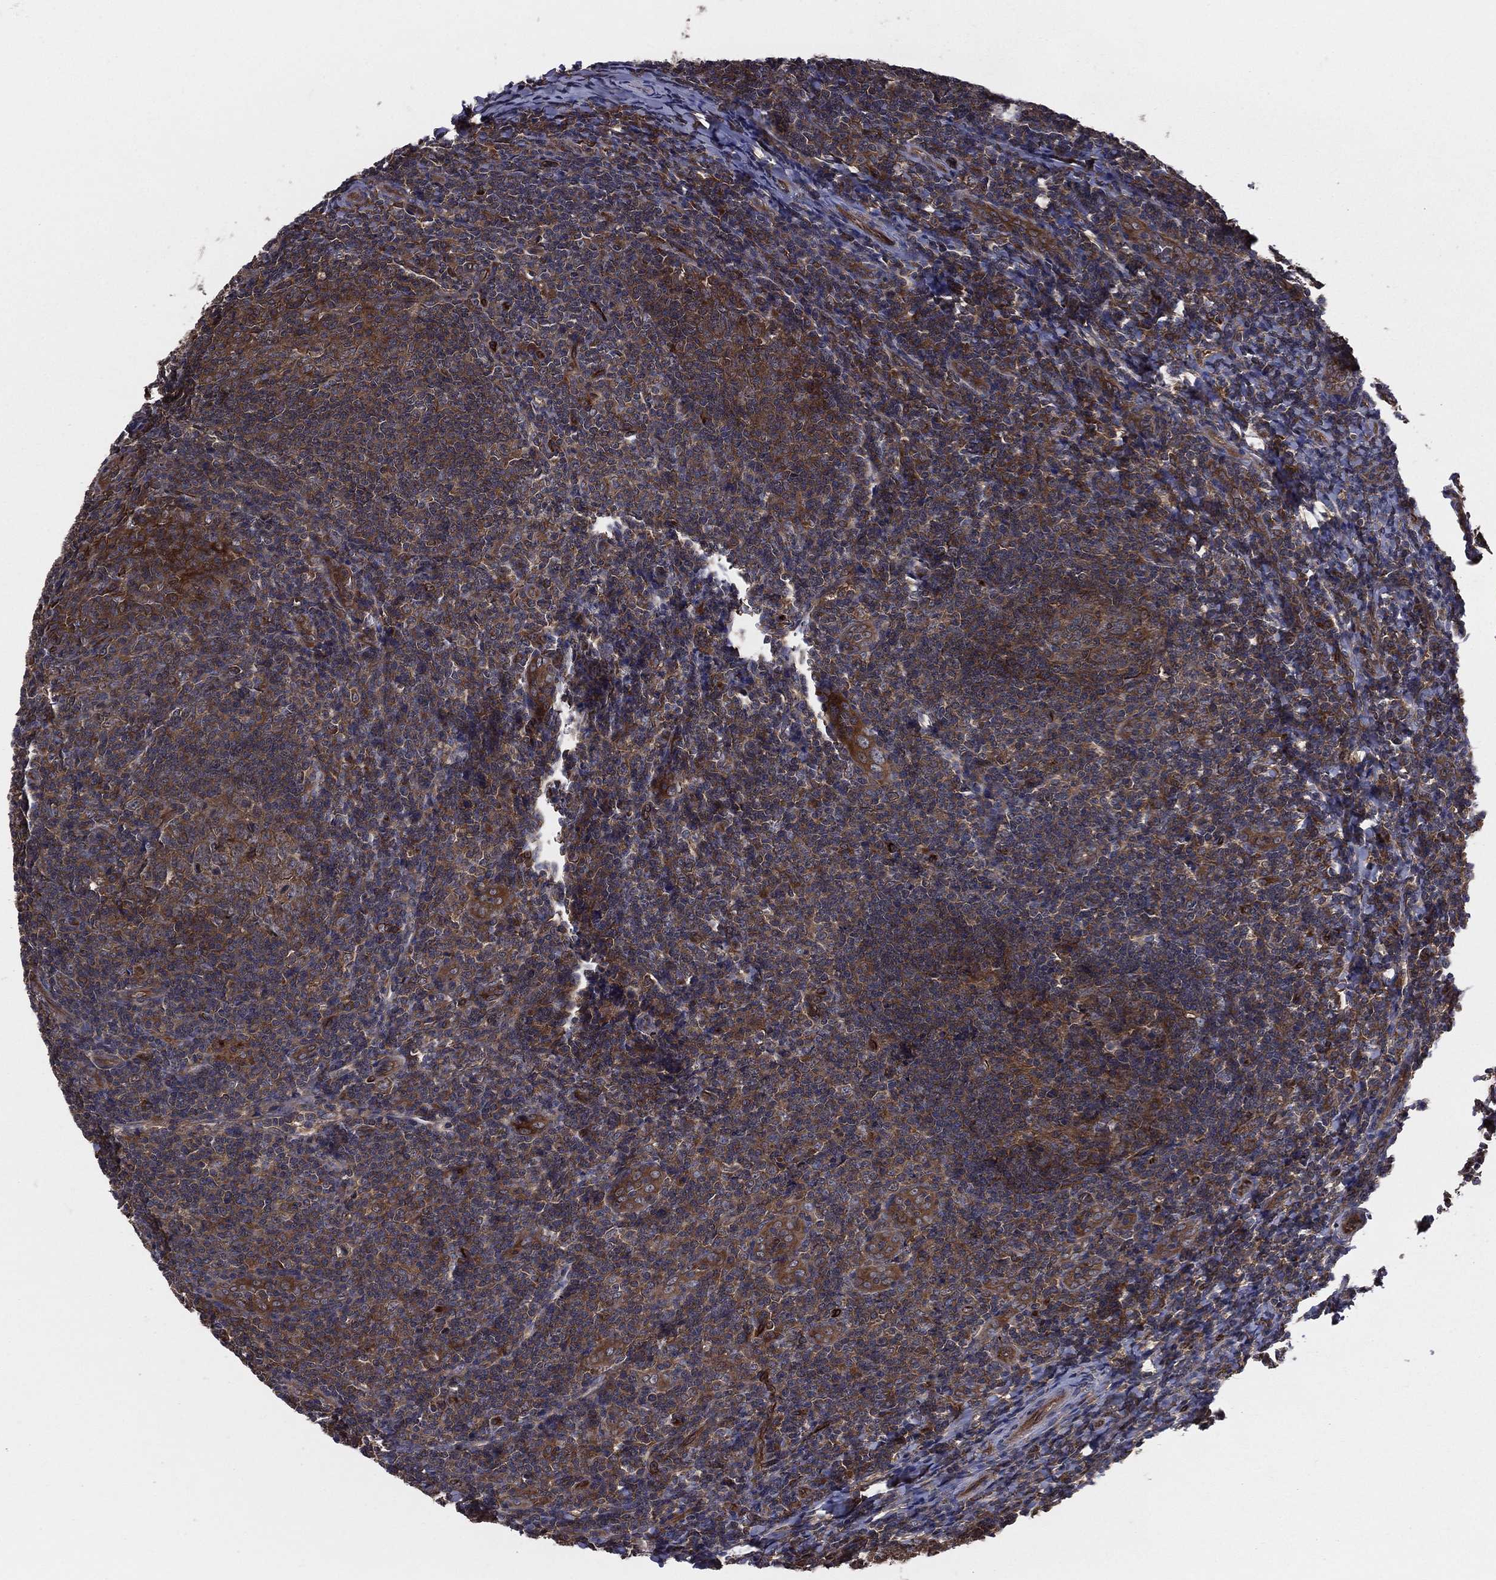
{"staining": {"intensity": "moderate", "quantity": ">75%", "location": "cytoplasmic/membranous"}, "tissue": "tonsil", "cell_type": "Germinal center cells", "image_type": "normal", "snomed": [{"axis": "morphology", "description": "Normal tissue, NOS"}, {"axis": "topography", "description": "Tonsil"}], "caption": "Protein staining of unremarkable tonsil demonstrates moderate cytoplasmic/membranous expression in approximately >75% of germinal center cells.", "gene": "CERT1", "patient": {"sex": "male", "age": 20}}